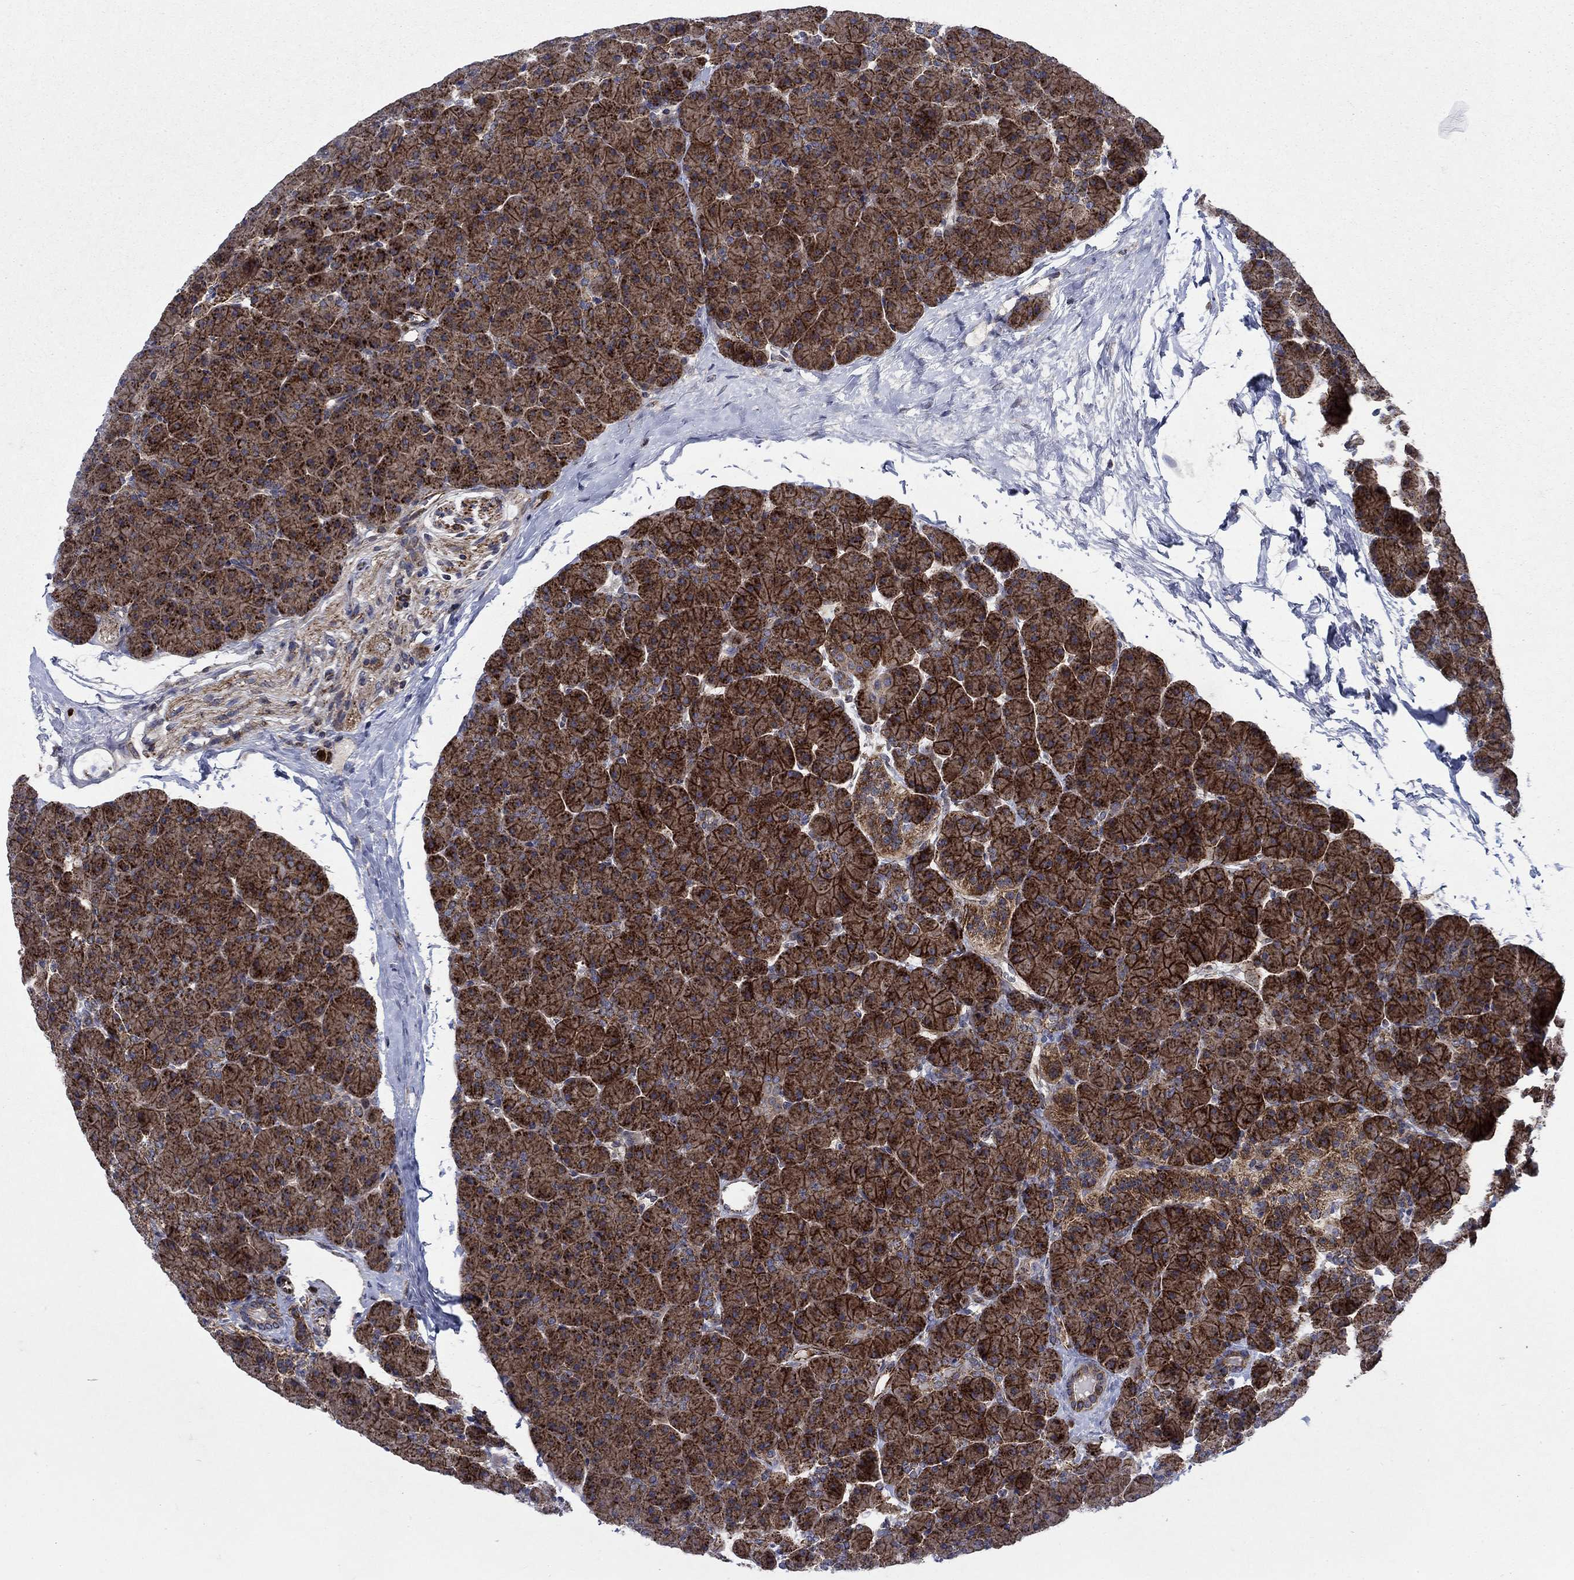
{"staining": {"intensity": "moderate", "quantity": ">75%", "location": "cytoplasmic/membranous"}, "tissue": "pancreas", "cell_type": "Exocrine glandular cells", "image_type": "normal", "snomed": [{"axis": "morphology", "description": "Normal tissue, NOS"}, {"axis": "topography", "description": "Pancreas"}], "caption": "Protein expression analysis of unremarkable human pancreas reveals moderate cytoplasmic/membranous staining in about >75% of exocrine glandular cells.", "gene": "RNF19B", "patient": {"sex": "female", "age": 44}}